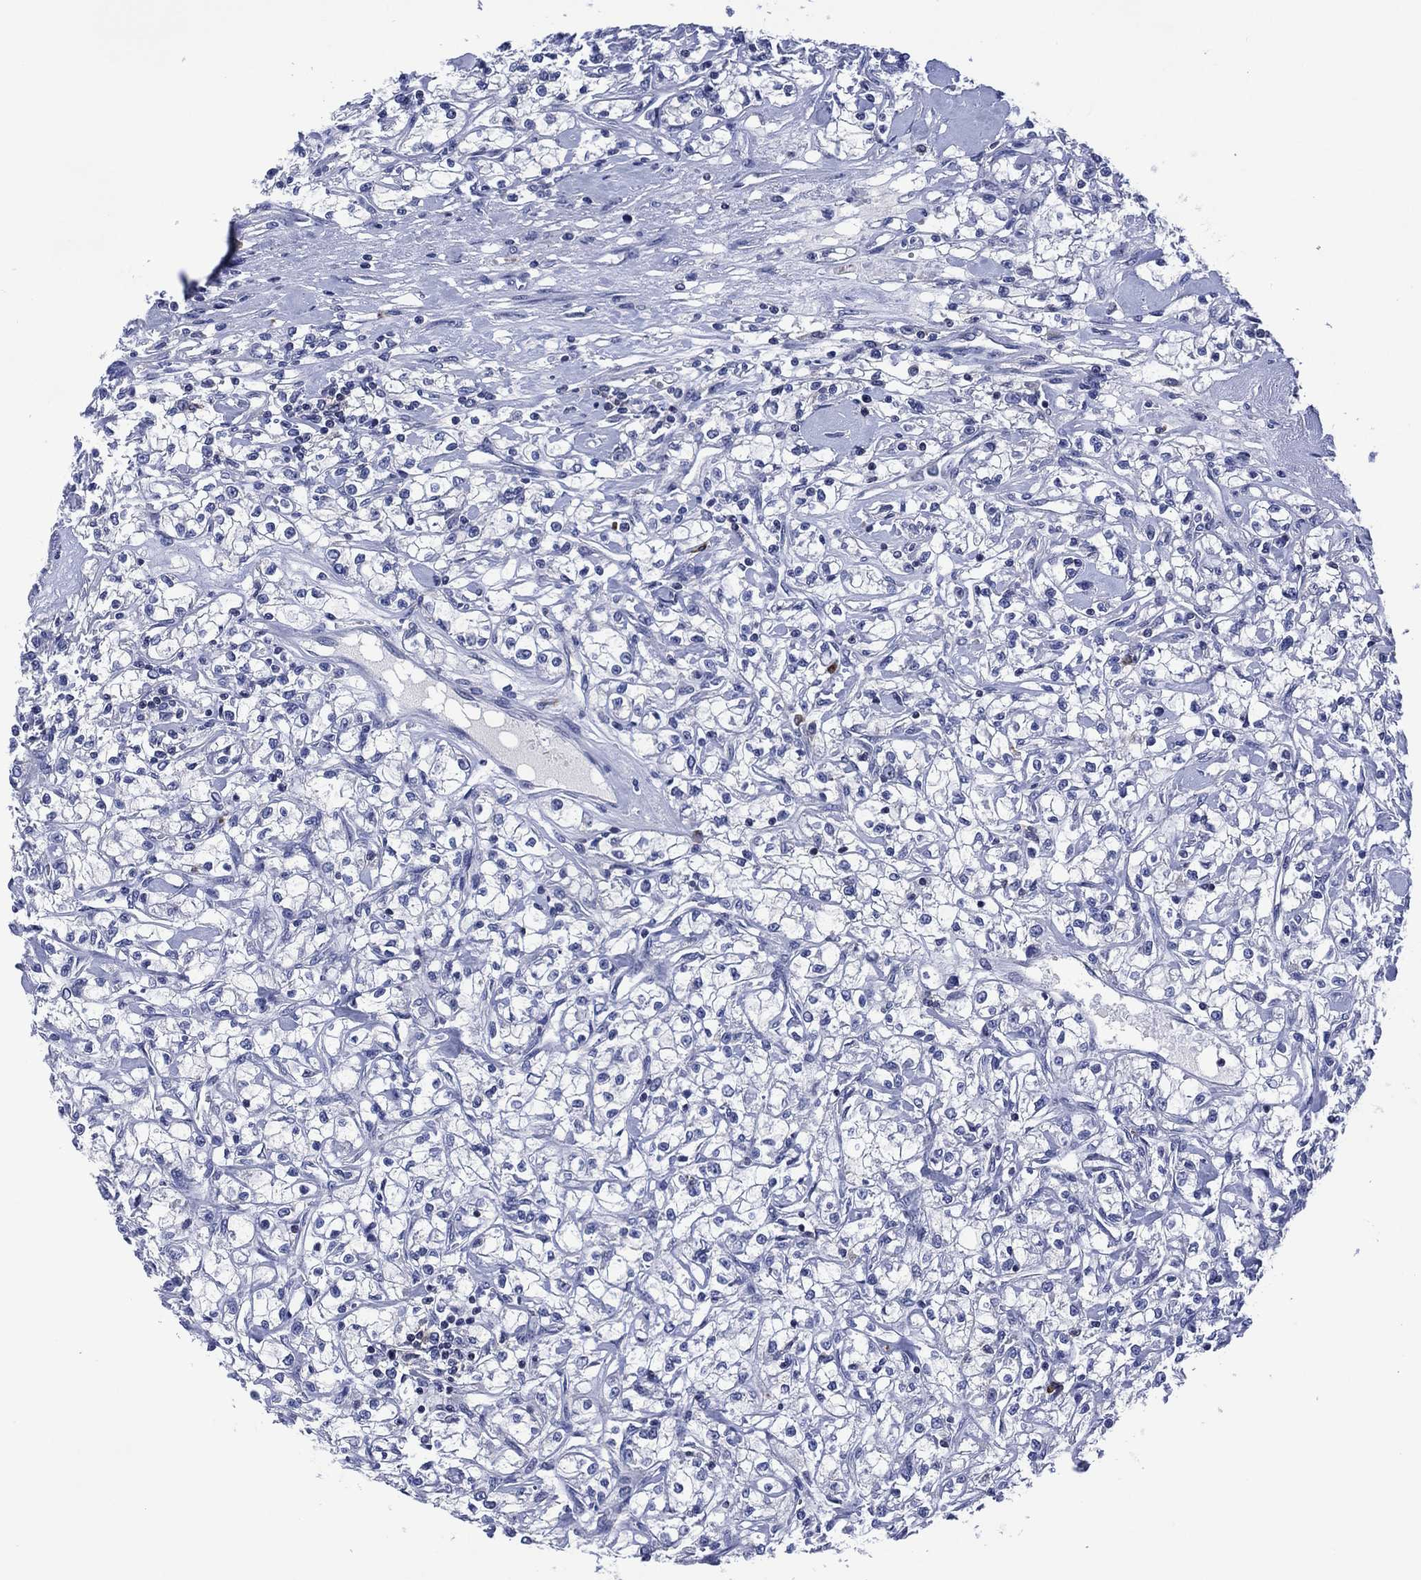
{"staining": {"intensity": "negative", "quantity": "none", "location": "none"}, "tissue": "renal cancer", "cell_type": "Tumor cells", "image_type": "cancer", "snomed": [{"axis": "morphology", "description": "Adenocarcinoma, NOS"}, {"axis": "topography", "description": "Kidney"}], "caption": "An image of renal cancer stained for a protein displays no brown staining in tumor cells.", "gene": "USP26", "patient": {"sex": "female", "age": 59}}